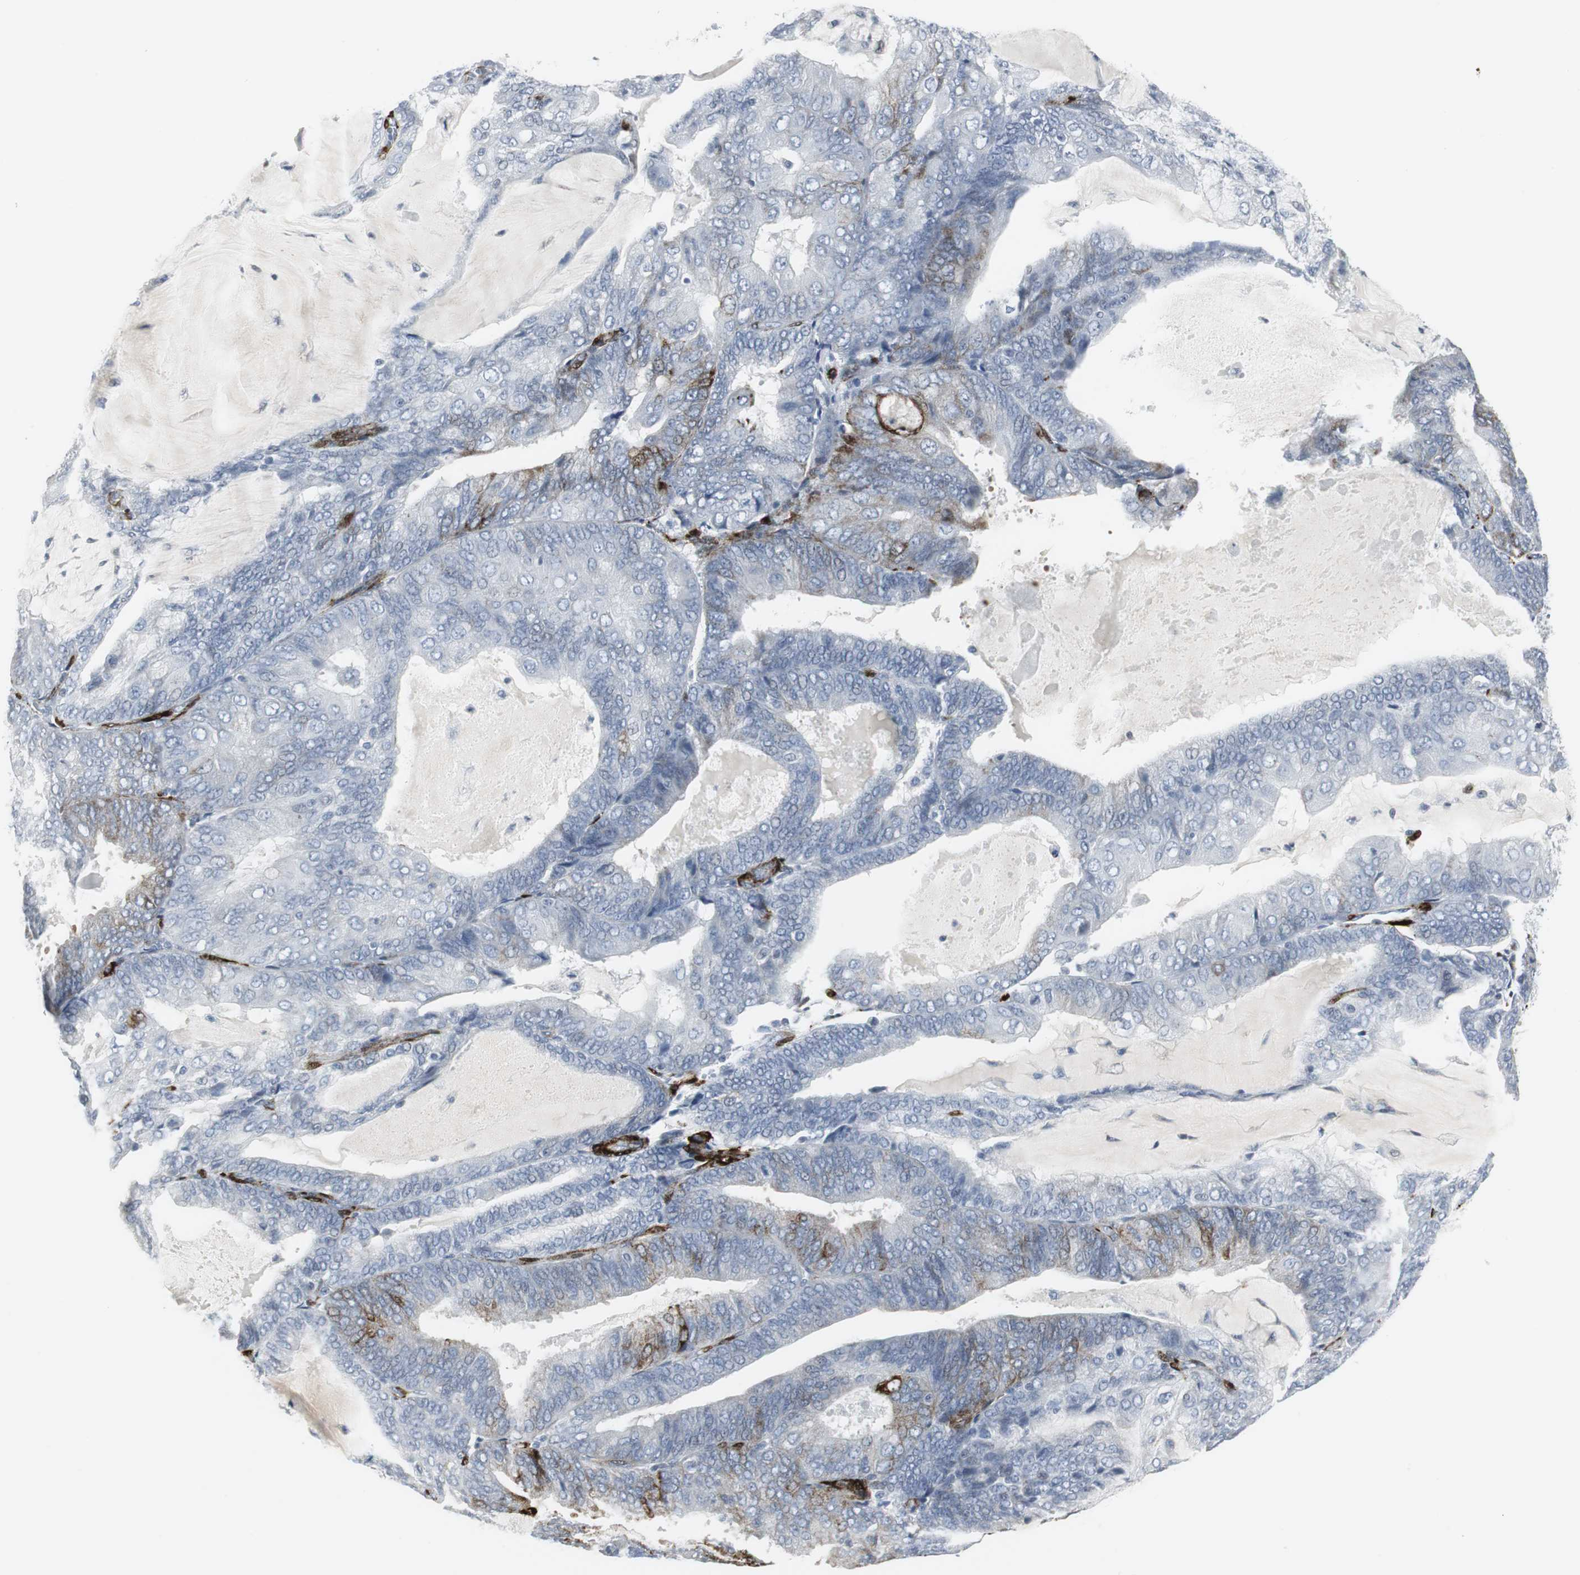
{"staining": {"intensity": "strong", "quantity": "<25%", "location": "cytoplasmic/membranous"}, "tissue": "endometrial cancer", "cell_type": "Tumor cells", "image_type": "cancer", "snomed": [{"axis": "morphology", "description": "Adenocarcinoma, NOS"}, {"axis": "topography", "description": "Endometrium"}], "caption": "Immunohistochemical staining of endometrial cancer exhibits medium levels of strong cytoplasmic/membranous protein expression in about <25% of tumor cells.", "gene": "PPP1R14A", "patient": {"sex": "female", "age": 81}}